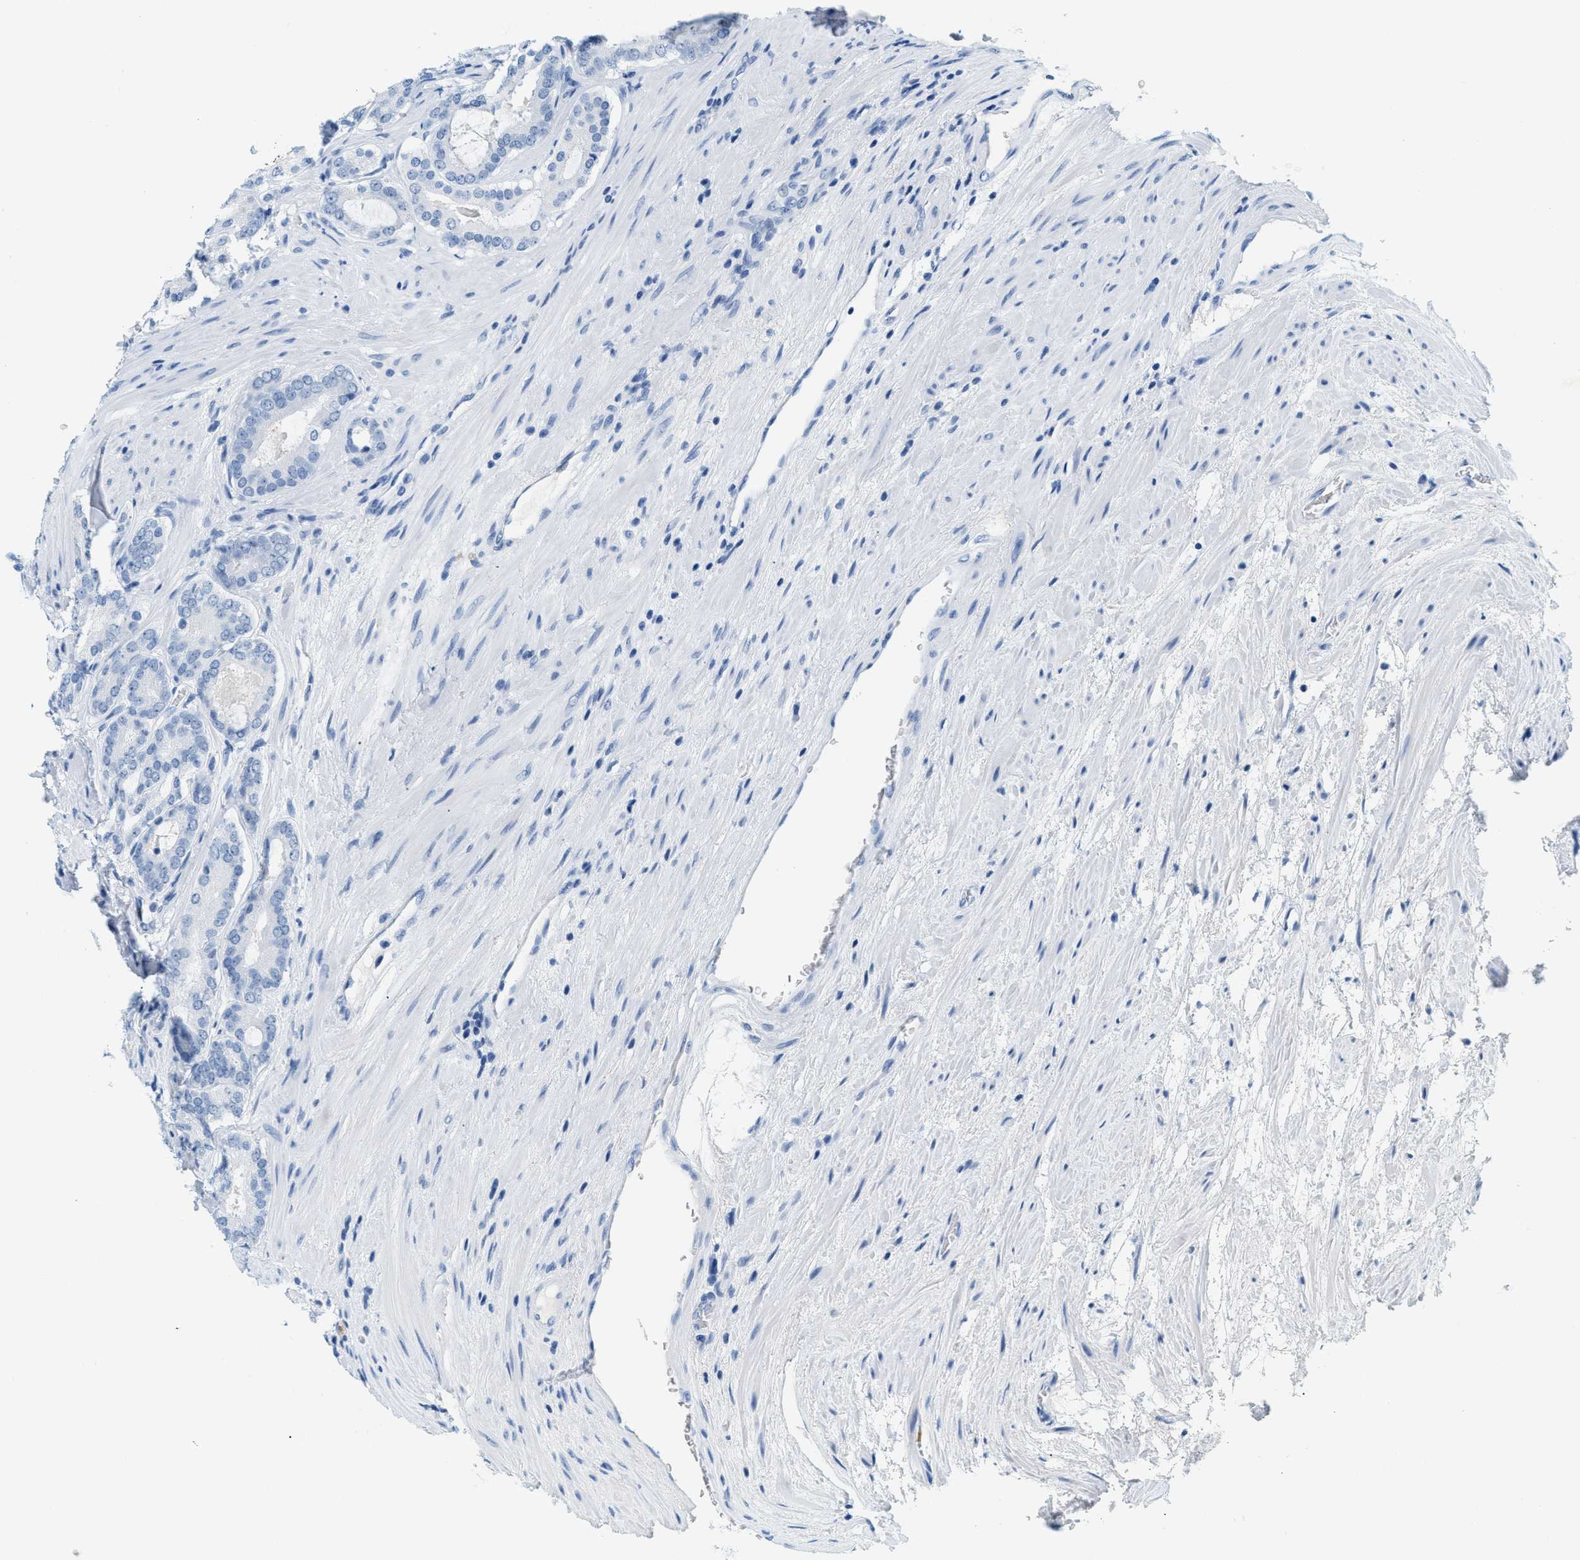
{"staining": {"intensity": "negative", "quantity": "none", "location": "none"}, "tissue": "prostate cancer", "cell_type": "Tumor cells", "image_type": "cancer", "snomed": [{"axis": "morphology", "description": "Adenocarcinoma, High grade"}, {"axis": "topography", "description": "Prostate"}], "caption": "Human adenocarcinoma (high-grade) (prostate) stained for a protein using IHC demonstrates no staining in tumor cells.", "gene": "LCN2", "patient": {"sex": "male", "age": 60}}